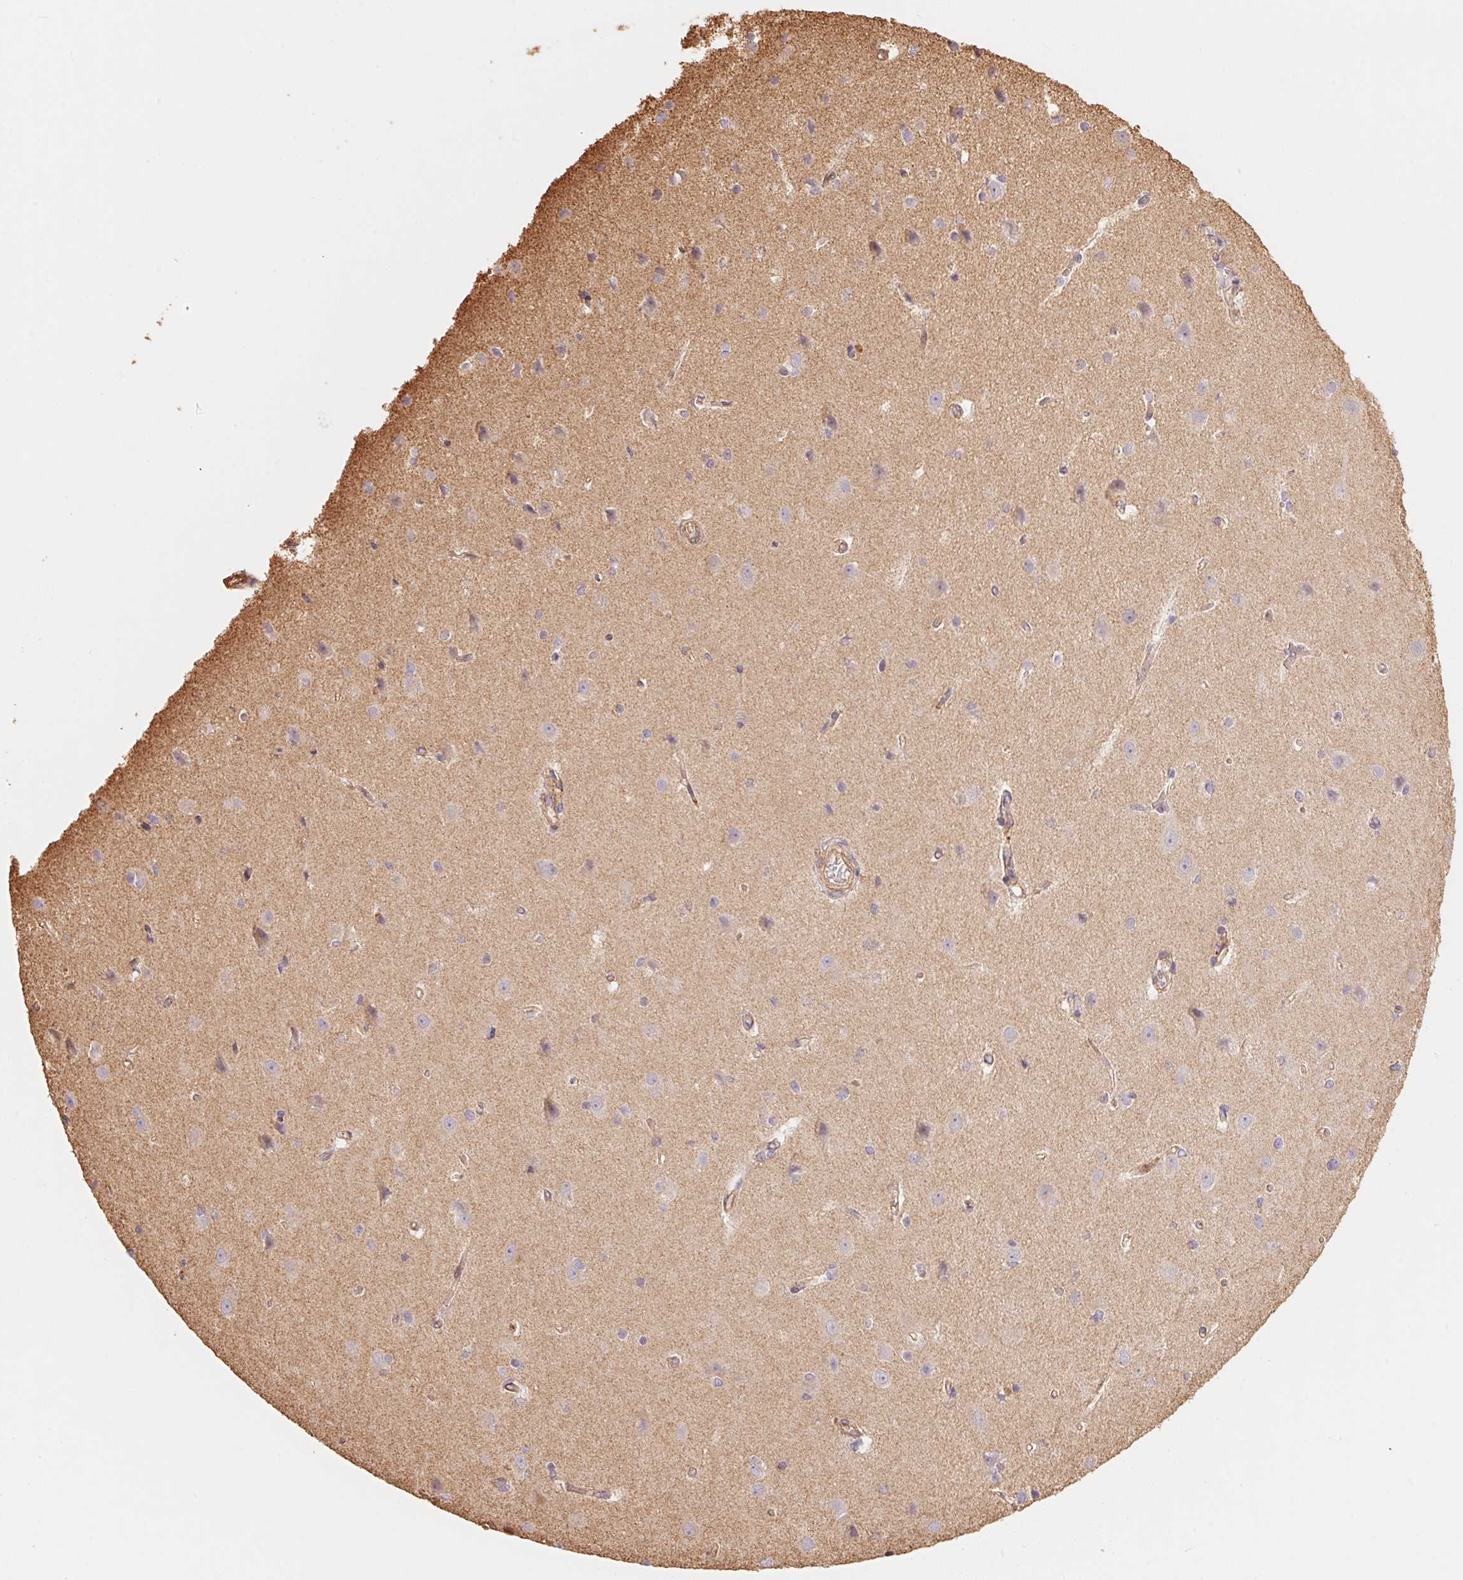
{"staining": {"intensity": "weak", "quantity": "25%-75%", "location": "cytoplasmic/membranous"}, "tissue": "cerebral cortex", "cell_type": "Endothelial cells", "image_type": "normal", "snomed": [{"axis": "morphology", "description": "Normal tissue, NOS"}, {"axis": "topography", "description": "Cerebral cortex"}], "caption": "The histopathology image exhibits staining of benign cerebral cortex, revealing weak cytoplasmic/membranous protein expression (brown color) within endothelial cells.", "gene": "FRAS1", "patient": {"sex": "male", "age": 37}}